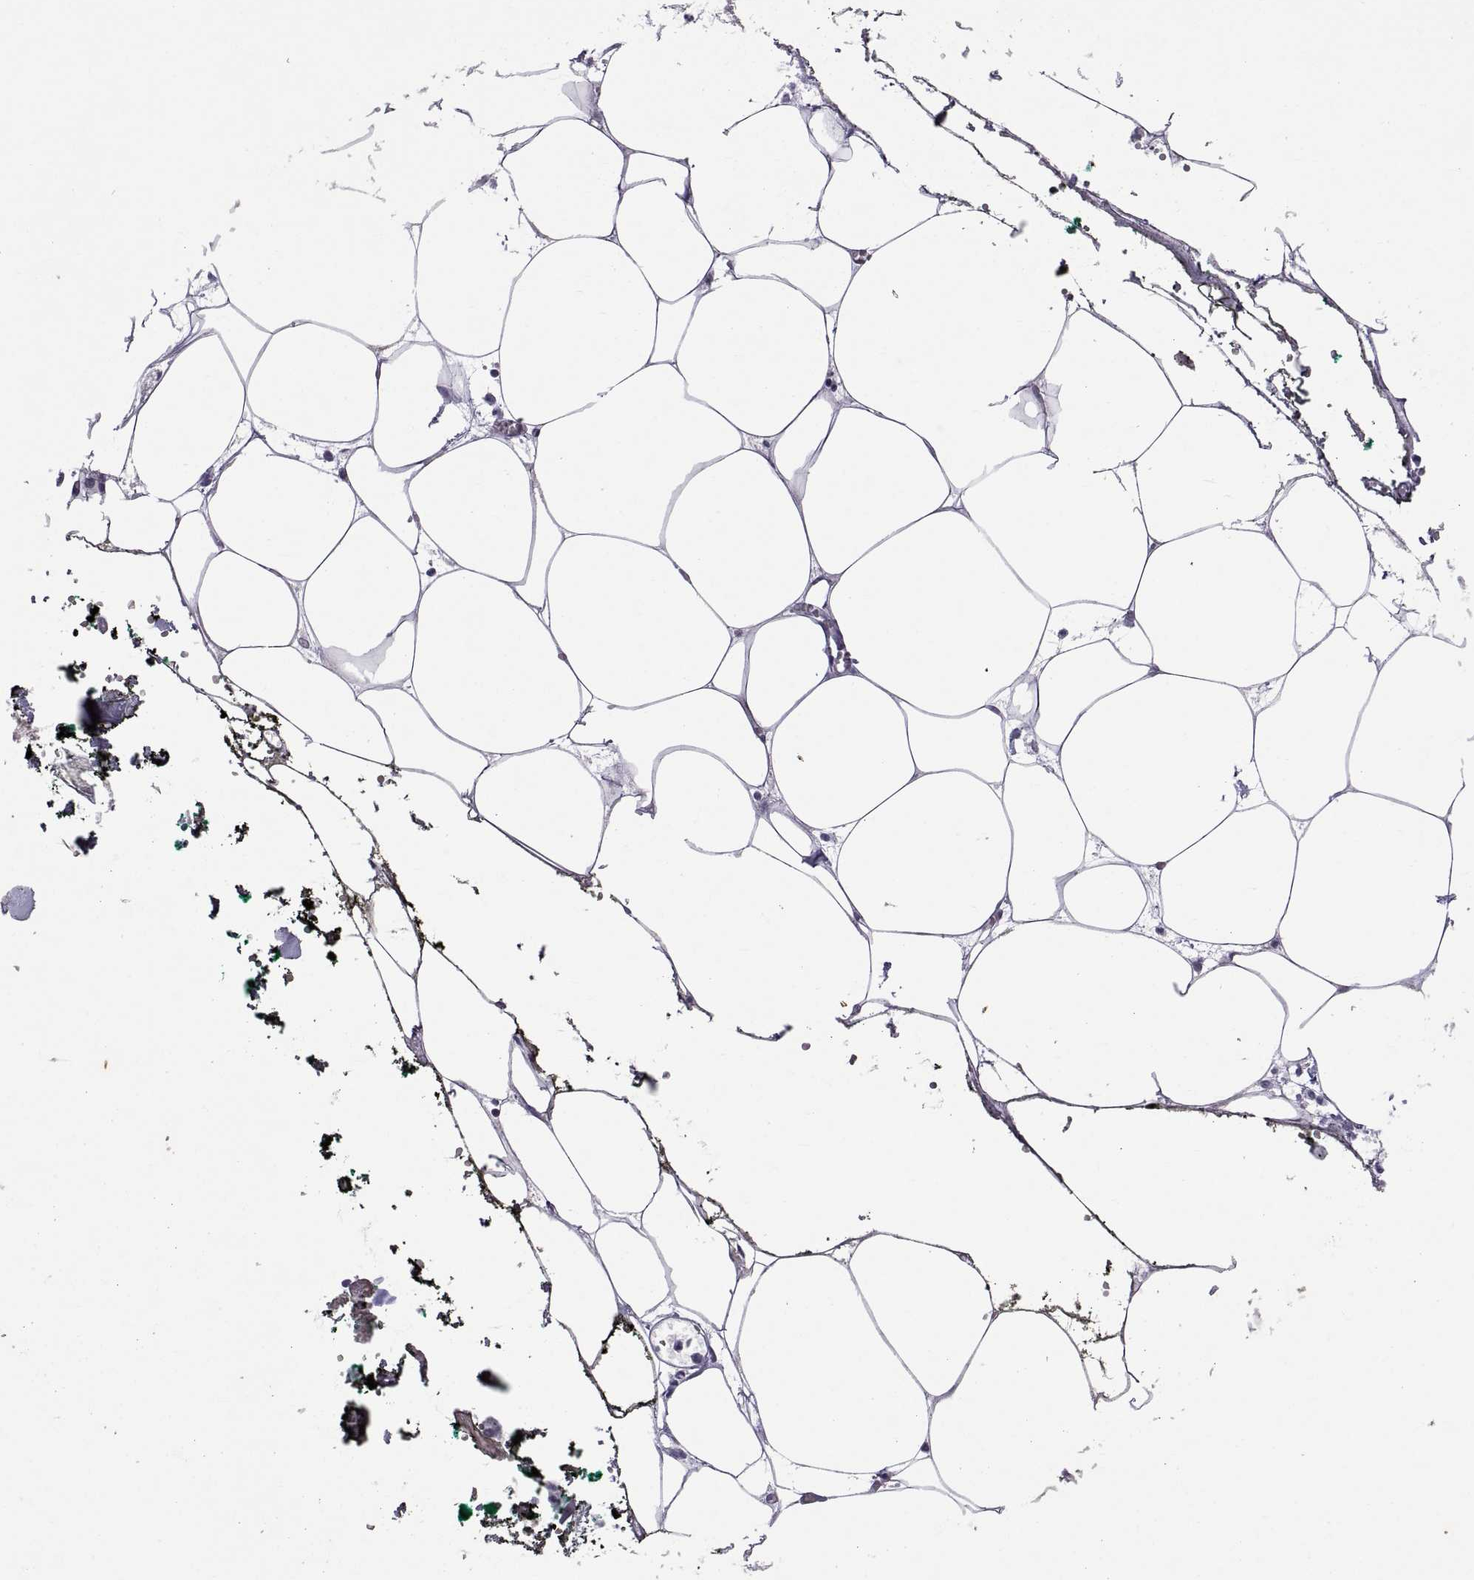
{"staining": {"intensity": "negative", "quantity": "none", "location": "none"}, "tissue": "adipose tissue", "cell_type": "Adipocytes", "image_type": "normal", "snomed": [{"axis": "morphology", "description": "Normal tissue, NOS"}, {"axis": "topography", "description": "Adipose tissue"}, {"axis": "topography", "description": "Pancreas"}, {"axis": "topography", "description": "Peripheral nerve tissue"}], "caption": "Protein analysis of normal adipose tissue exhibits no significant staining in adipocytes.", "gene": "KRT77", "patient": {"sex": "female", "age": 58}}